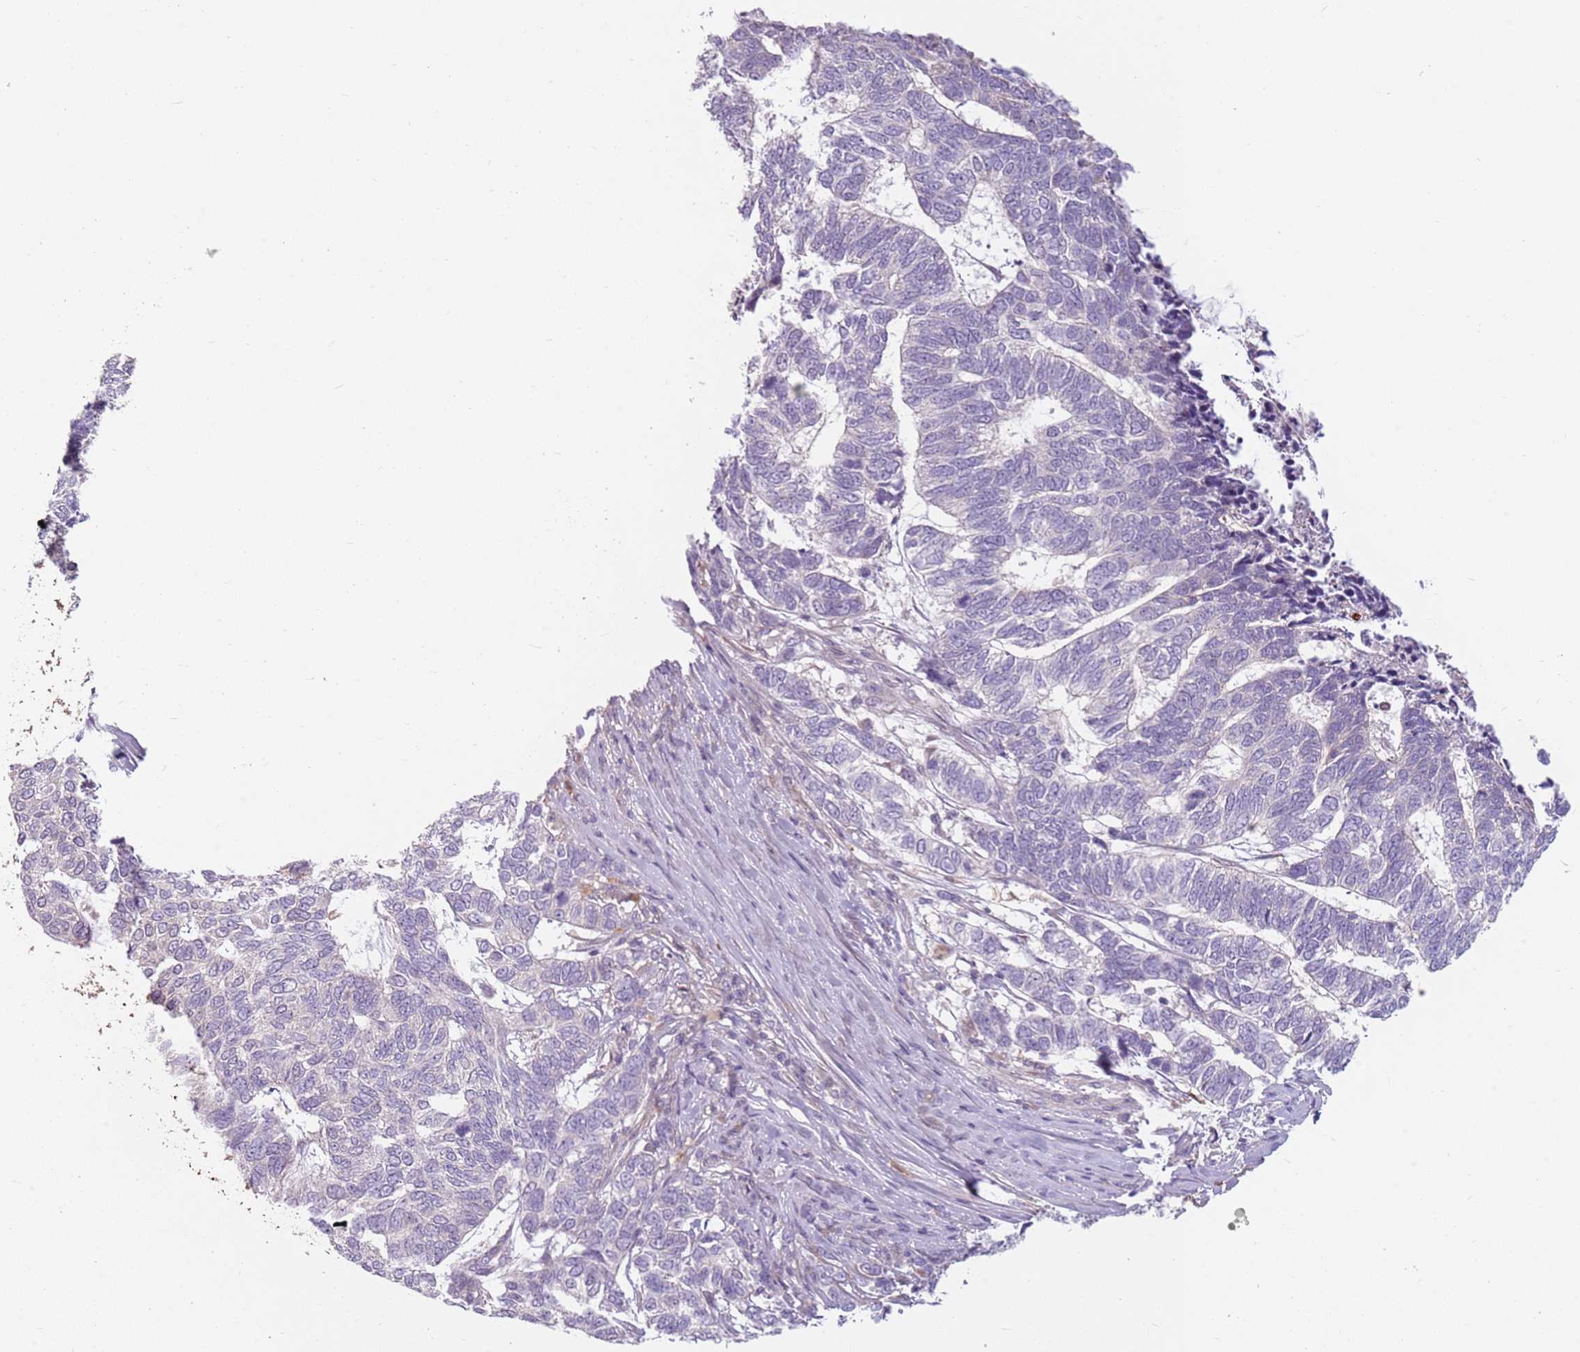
{"staining": {"intensity": "negative", "quantity": "none", "location": "none"}, "tissue": "skin cancer", "cell_type": "Tumor cells", "image_type": "cancer", "snomed": [{"axis": "morphology", "description": "Basal cell carcinoma"}, {"axis": "topography", "description": "Skin"}], "caption": "IHC micrograph of neoplastic tissue: skin cancer stained with DAB (3,3'-diaminobenzidine) displays no significant protein expression in tumor cells.", "gene": "SPAG4", "patient": {"sex": "female", "age": 65}}